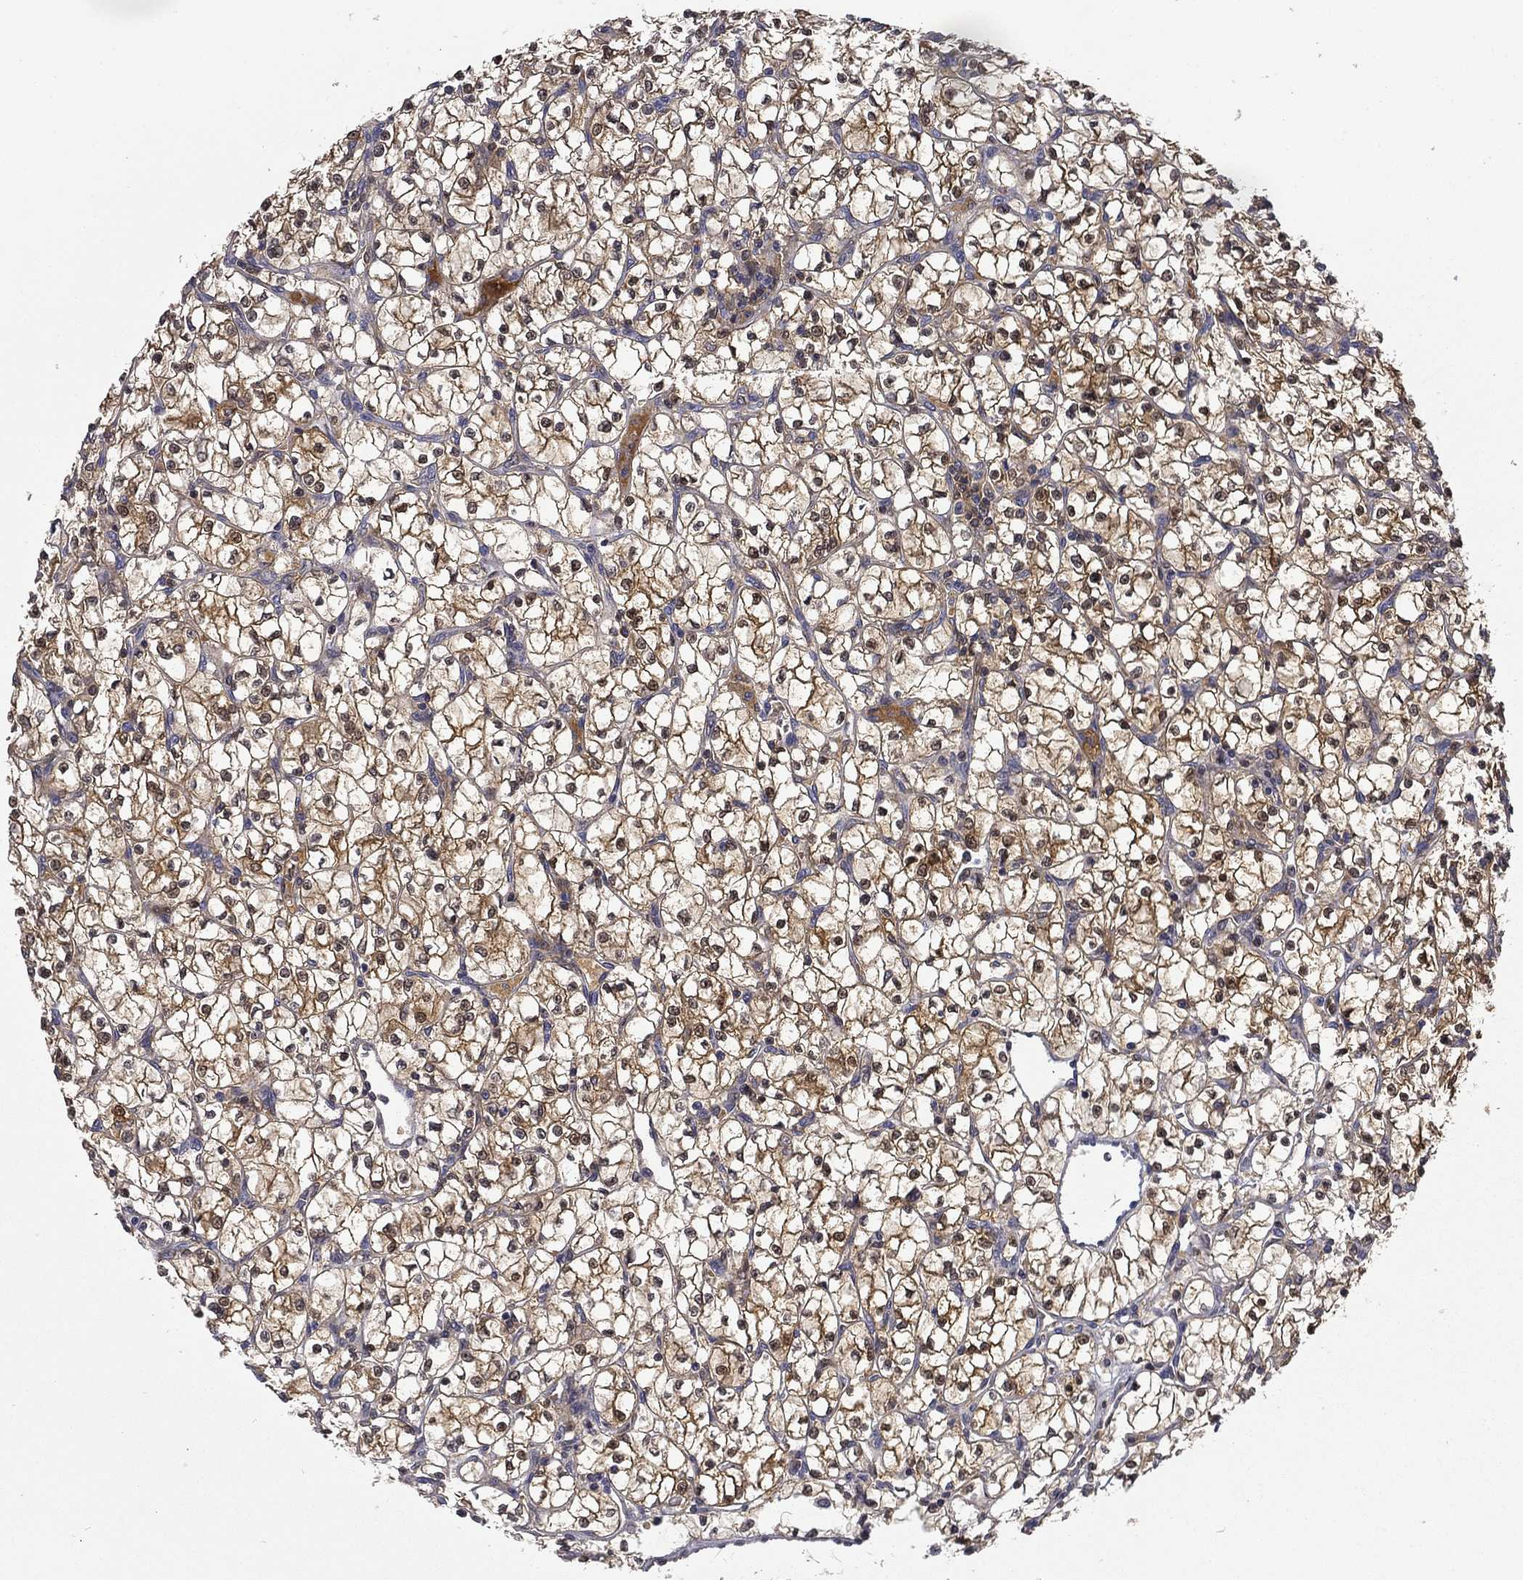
{"staining": {"intensity": "moderate", "quantity": "25%-75%", "location": "cytoplasmic/membranous"}, "tissue": "renal cancer", "cell_type": "Tumor cells", "image_type": "cancer", "snomed": [{"axis": "morphology", "description": "Adenocarcinoma, NOS"}, {"axis": "topography", "description": "Kidney"}], "caption": "Renal cancer stained with a brown dye displays moderate cytoplasmic/membranous positive staining in approximately 25%-75% of tumor cells.", "gene": "DDTL", "patient": {"sex": "female", "age": 64}}